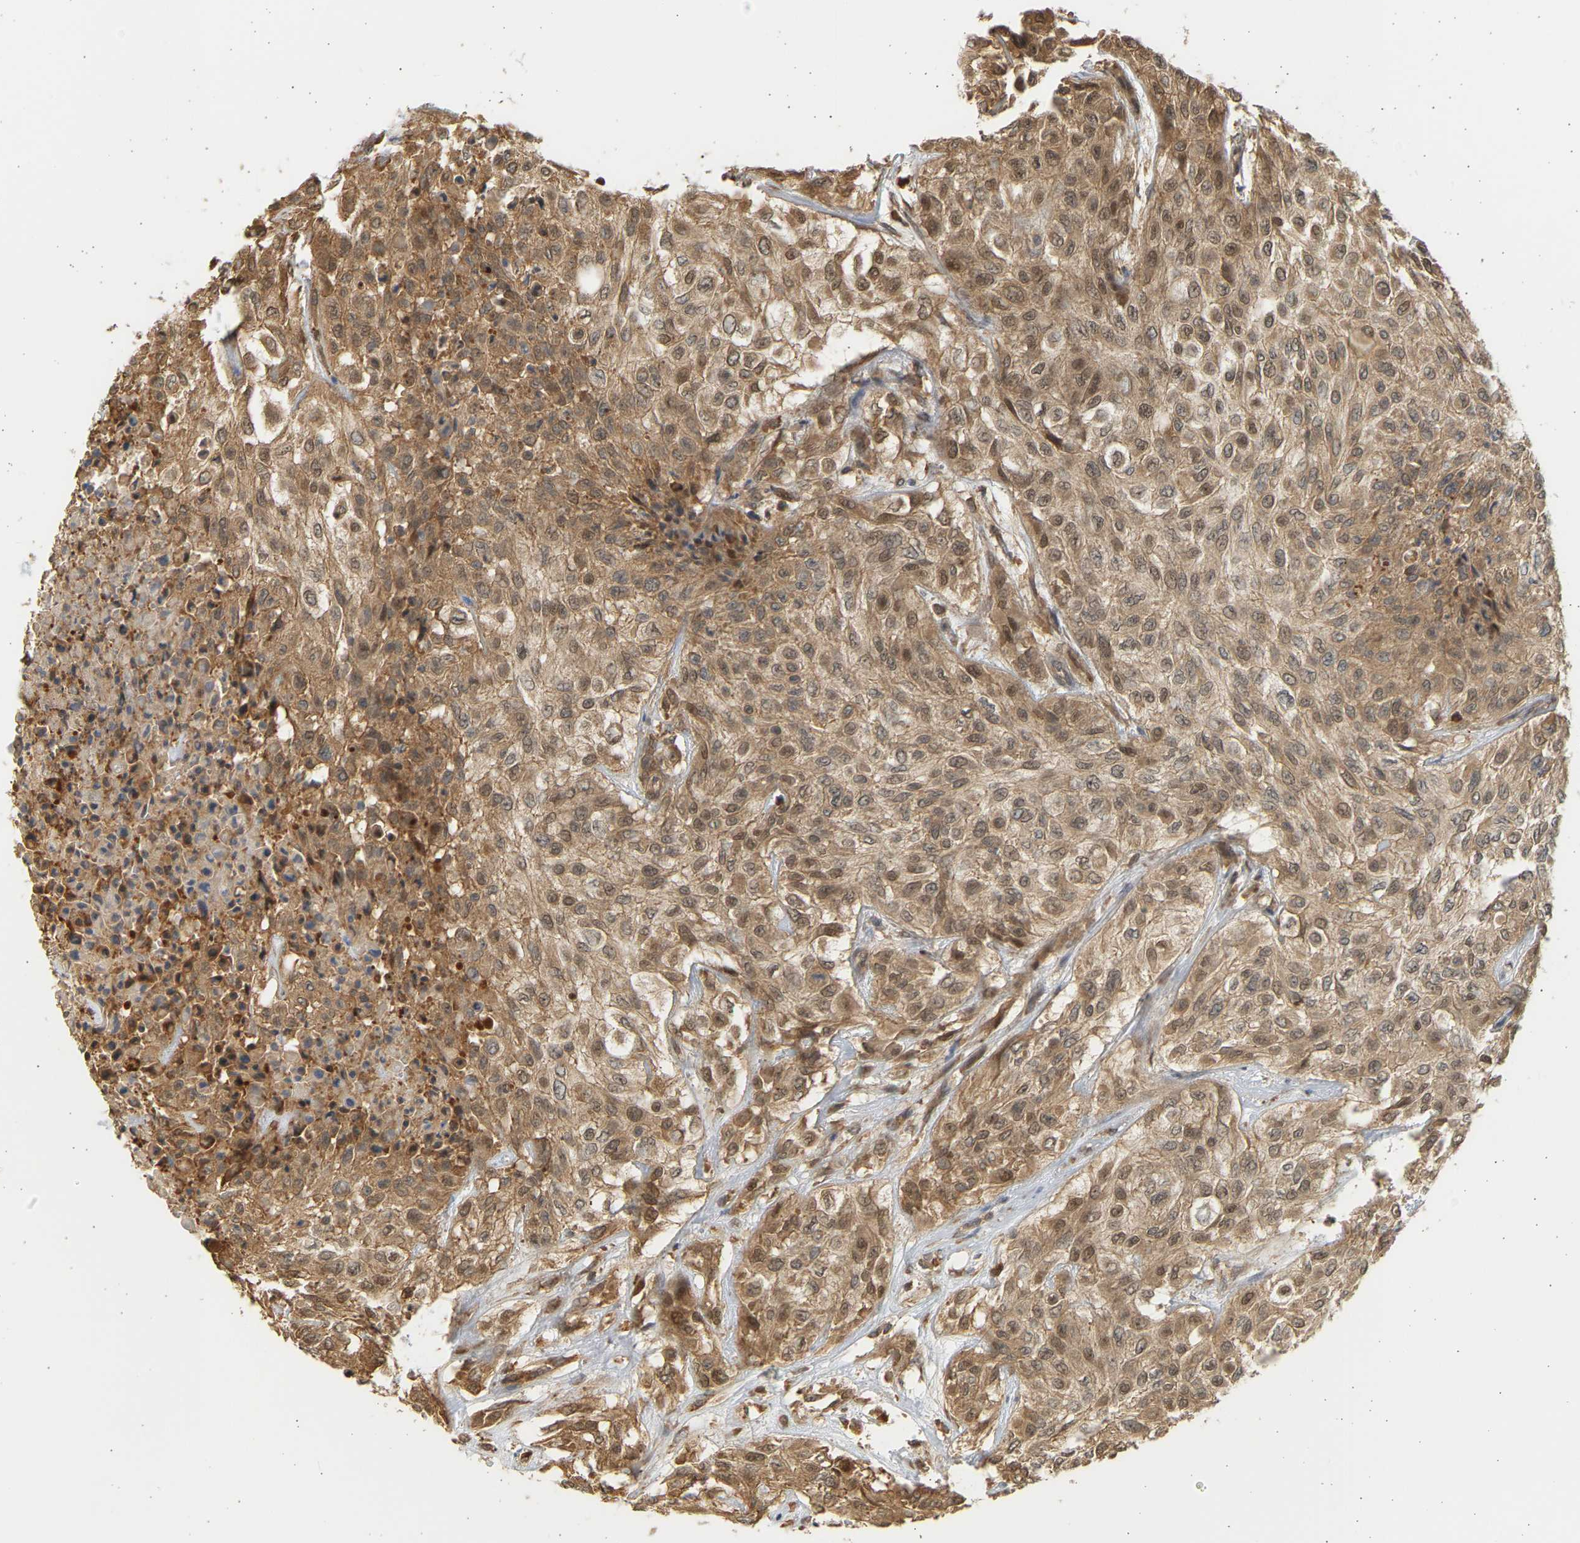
{"staining": {"intensity": "moderate", "quantity": ">75%", "location": "cytoplasmic/membranous,nuclear"}, "tissue": "urothelial cancer", "cell_type": "Tumor cells", "image_type": "cancer", "snomed": [{"axis": "morphology", "description": "Urothelial carcinoma, High grade"}, {"axis": "topography", "description": "Urinary bladder"}], "caption": "Urothelial cancer stained with IHC reveals moderate cytoplasmic/membranous and nuclear positivity in approximately >75% of tumor cells. The staining was performed using DAB, with brown indicating positive protein expression. Nuclei are stained blue with hematoxylin.", "gene": "B4GALT6", "patient": {"sex": "male", "age": 57}}